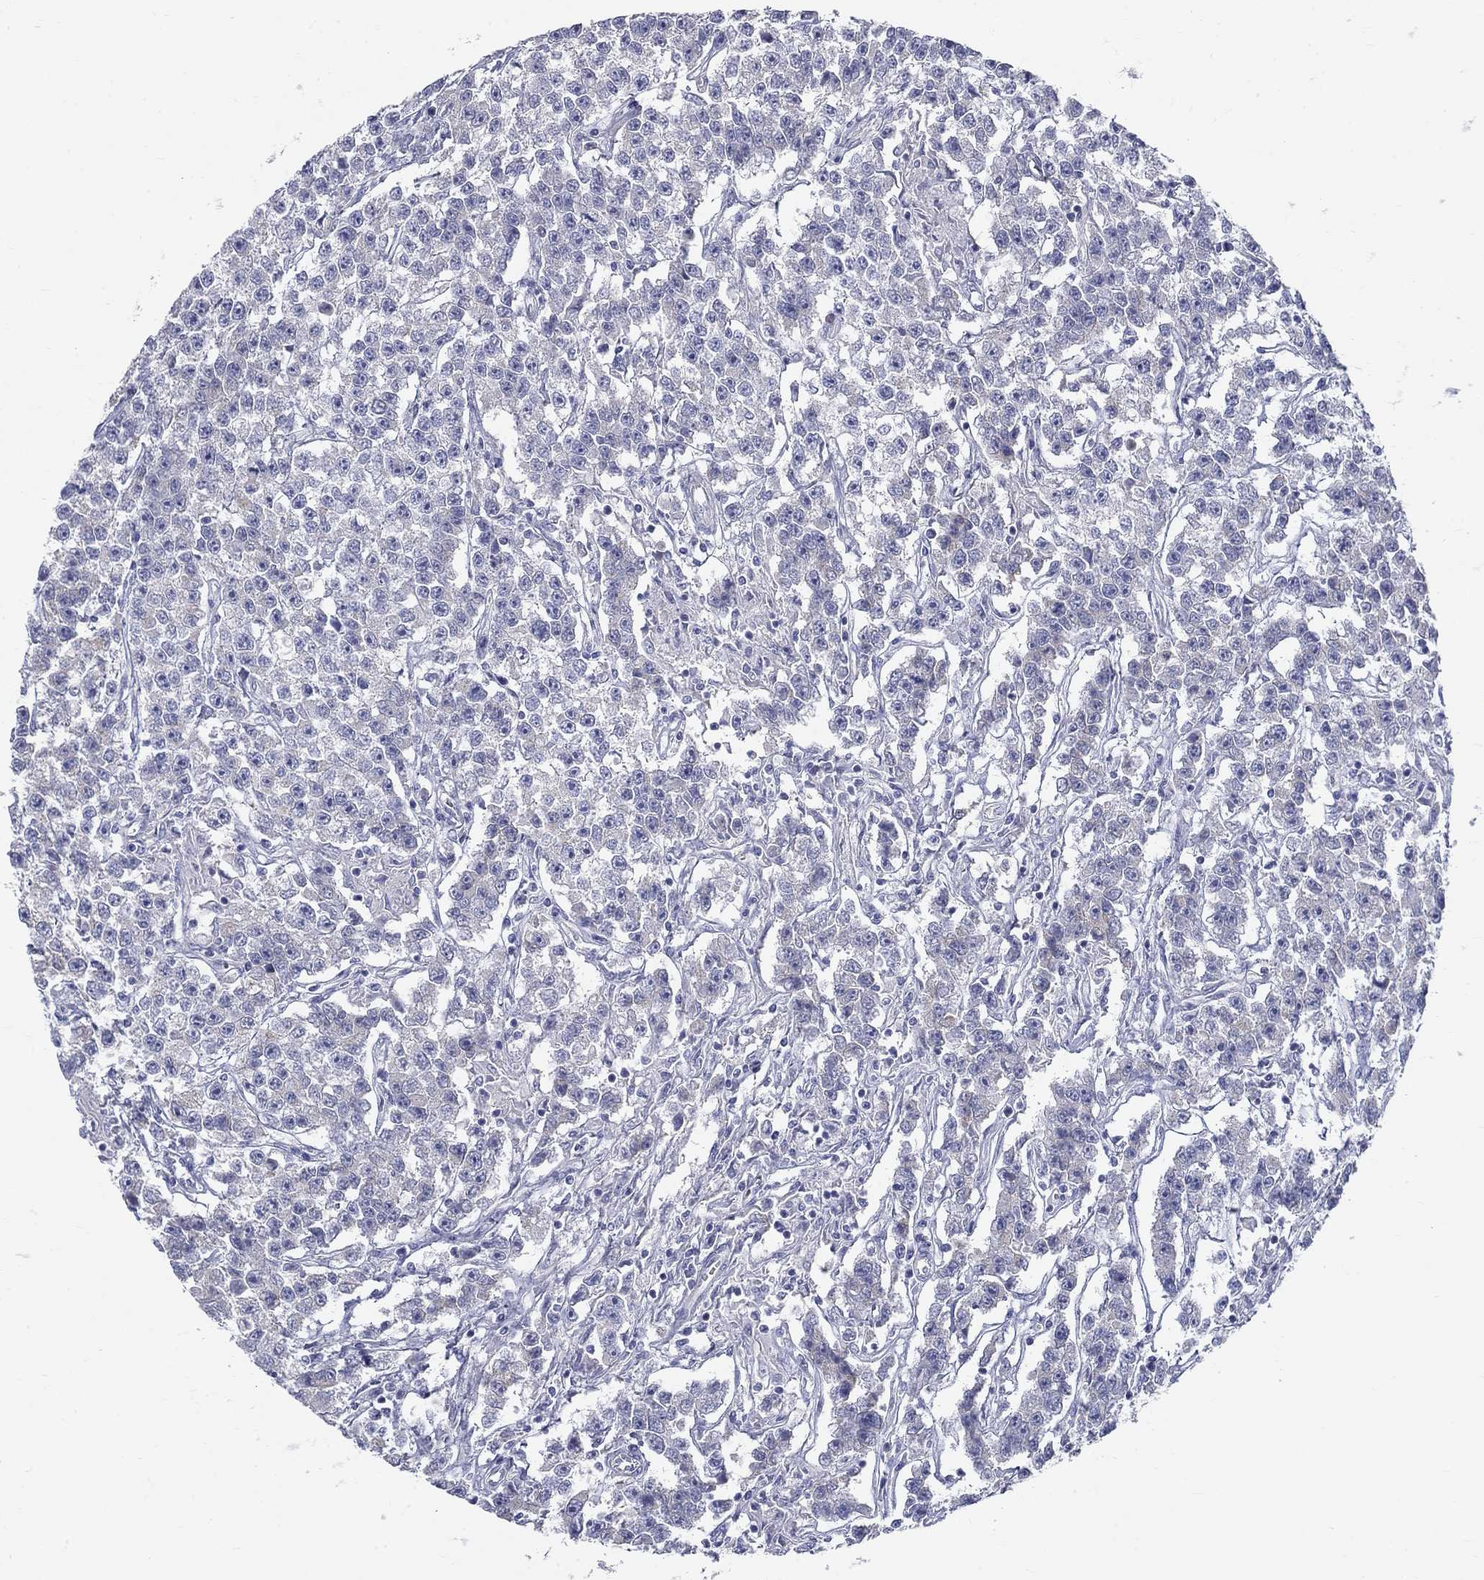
{"staining": {"intensity": "negative", "quantity": "none", "location": "none"}, "tissue": "testis cancer", "cell_type": "Tumor cells", "image_type": "cancer", "snomed": [{"axis": "morphology", "description": "Seminoma, NOS"}, {"axis": "topography", "description": "Testis"}], "caption": "Immunohistochemistry of human seminoma (testis) shows no expression in tumor cells. (DAB immunohistochemistry visualized using brightfield microscopy, high magnification).", "gene": "GALNTL5", "patient": {"sex": "male", "age": 59}}